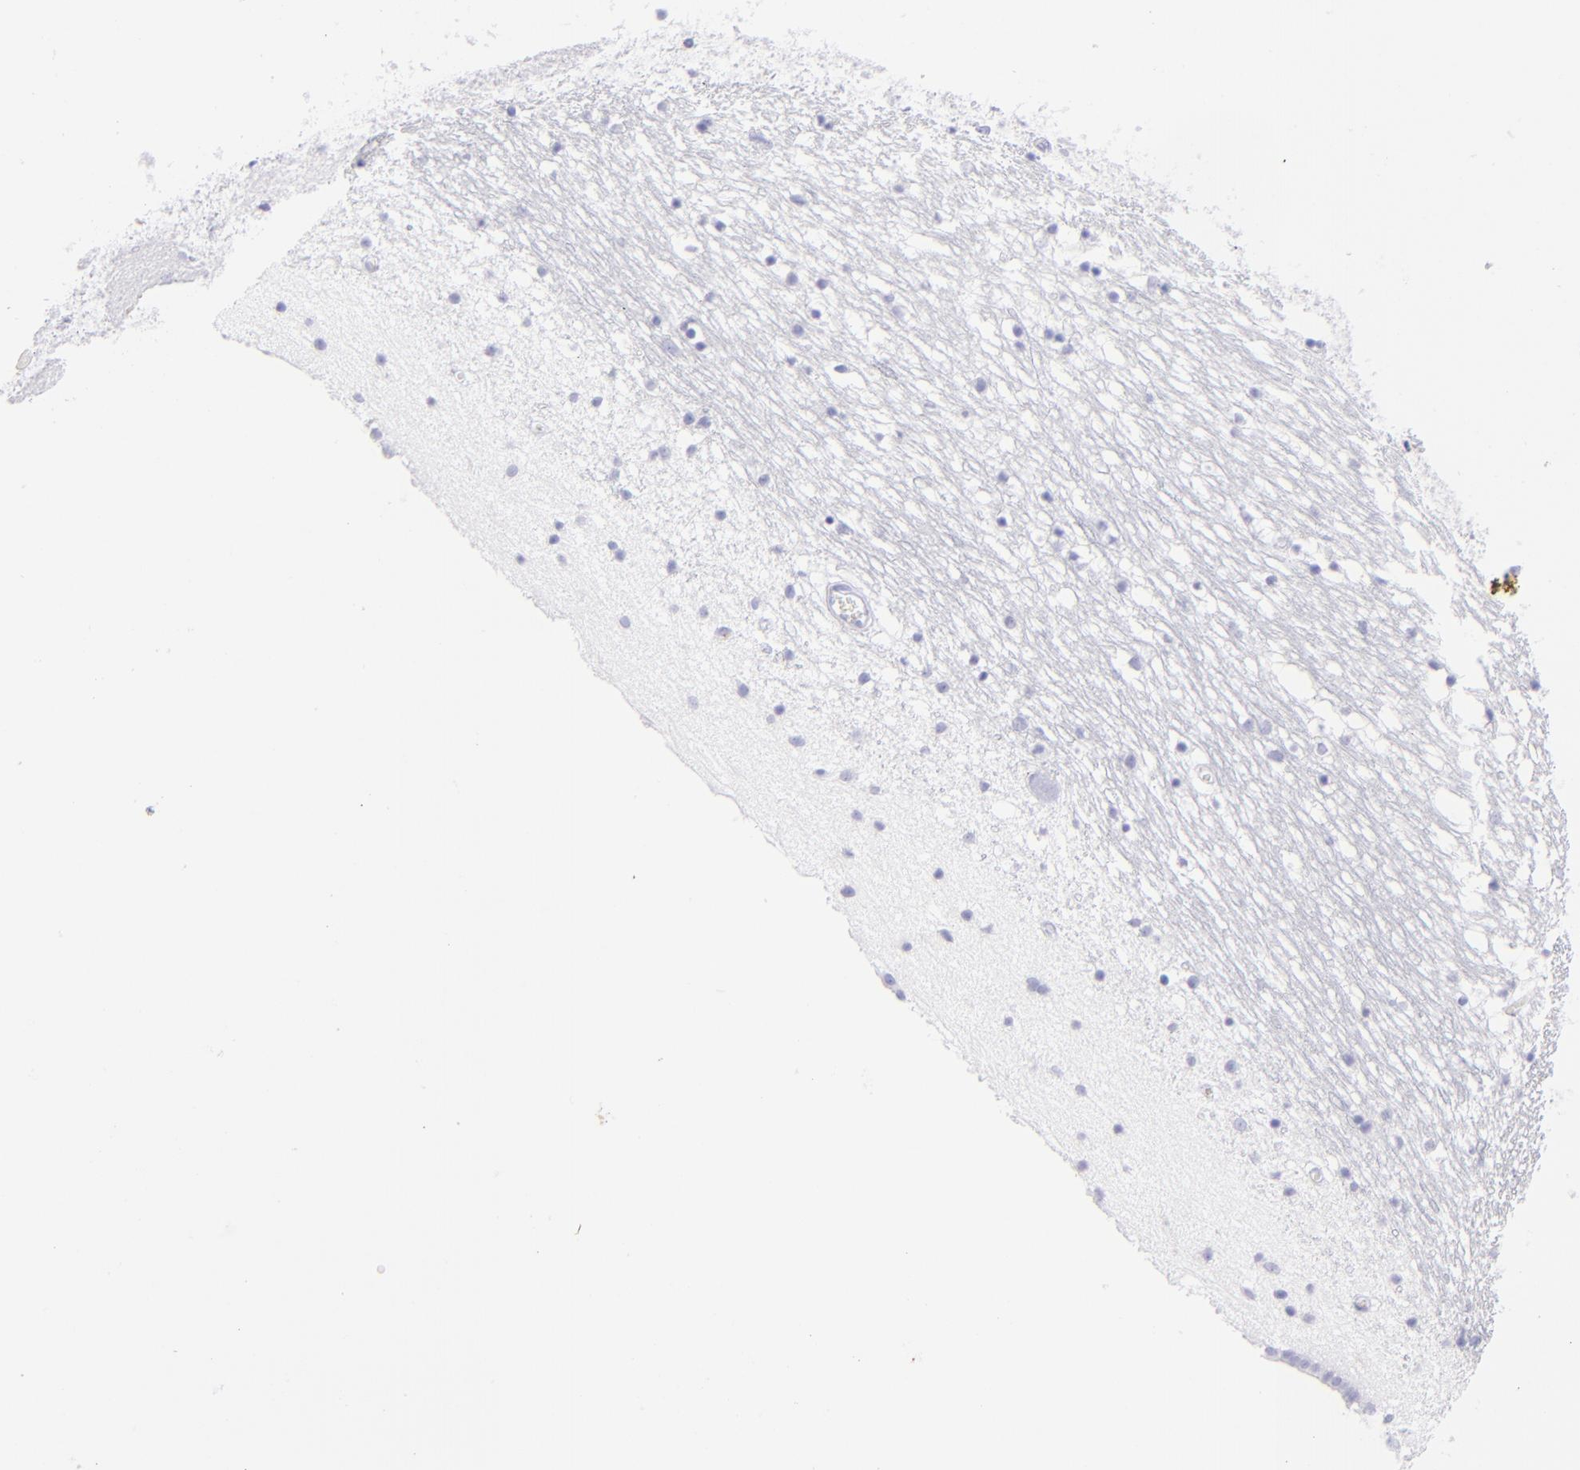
{"staining": {"intensity": "negative", "quantity": "none", "location": "none"}, "tissue": "caudate", "cell_type": "Glial cells", "image_type": "normal", "snomed": [{"axis": "morphology", "description": "Normal tissue, NOS"}, {"axis": "topography", "description": "Lateral ventricle wall"}], "caption": "DAB immunohistochemical staining of normal human caudate displays no significant positivity in glial cells.", "gene": "CD72", "patient": {"sex": "male", "age": 45}}